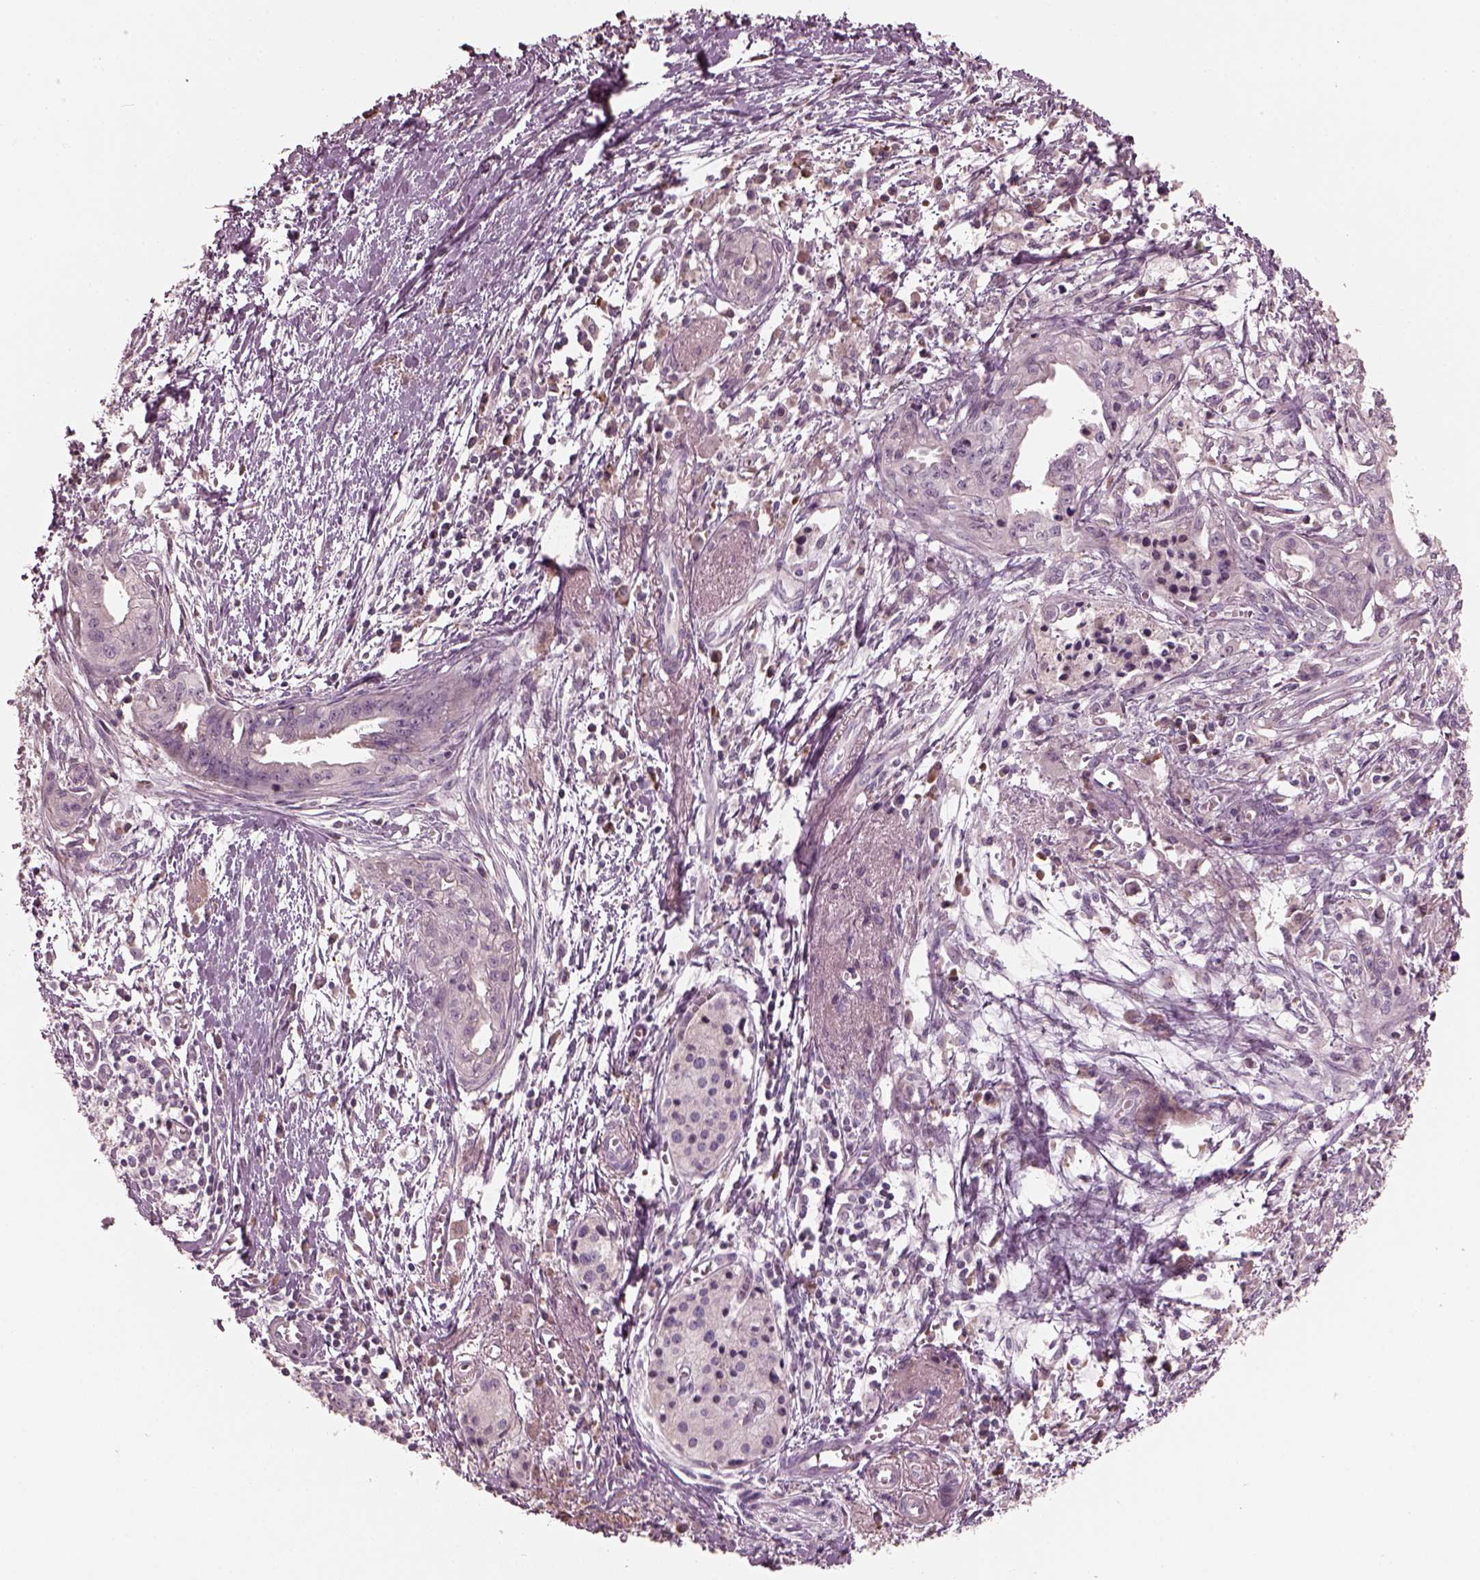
{"staining": {"intensity": "negative", "quantity": "none", "location": "none"}, "tissue": "pancreatic cancer", "cell_type": "Tumor cells", "image_type": "cancer", "snomed": [{"axis": "morphology", "description": "Adenocarcinoma, NOS"}, {"axis": "topography", "description": "Pancreas"}], "caption": "An immunohistochemistry photomicrograph of pancreatic cancer is shown. There is no staining in tumor cells of pancreatic cancer. (Brightfield microscopy of DAB immunohistochemistry at high magnification).", "gene": "OPTC", "patient": {"sex": "female", "age": 61}}